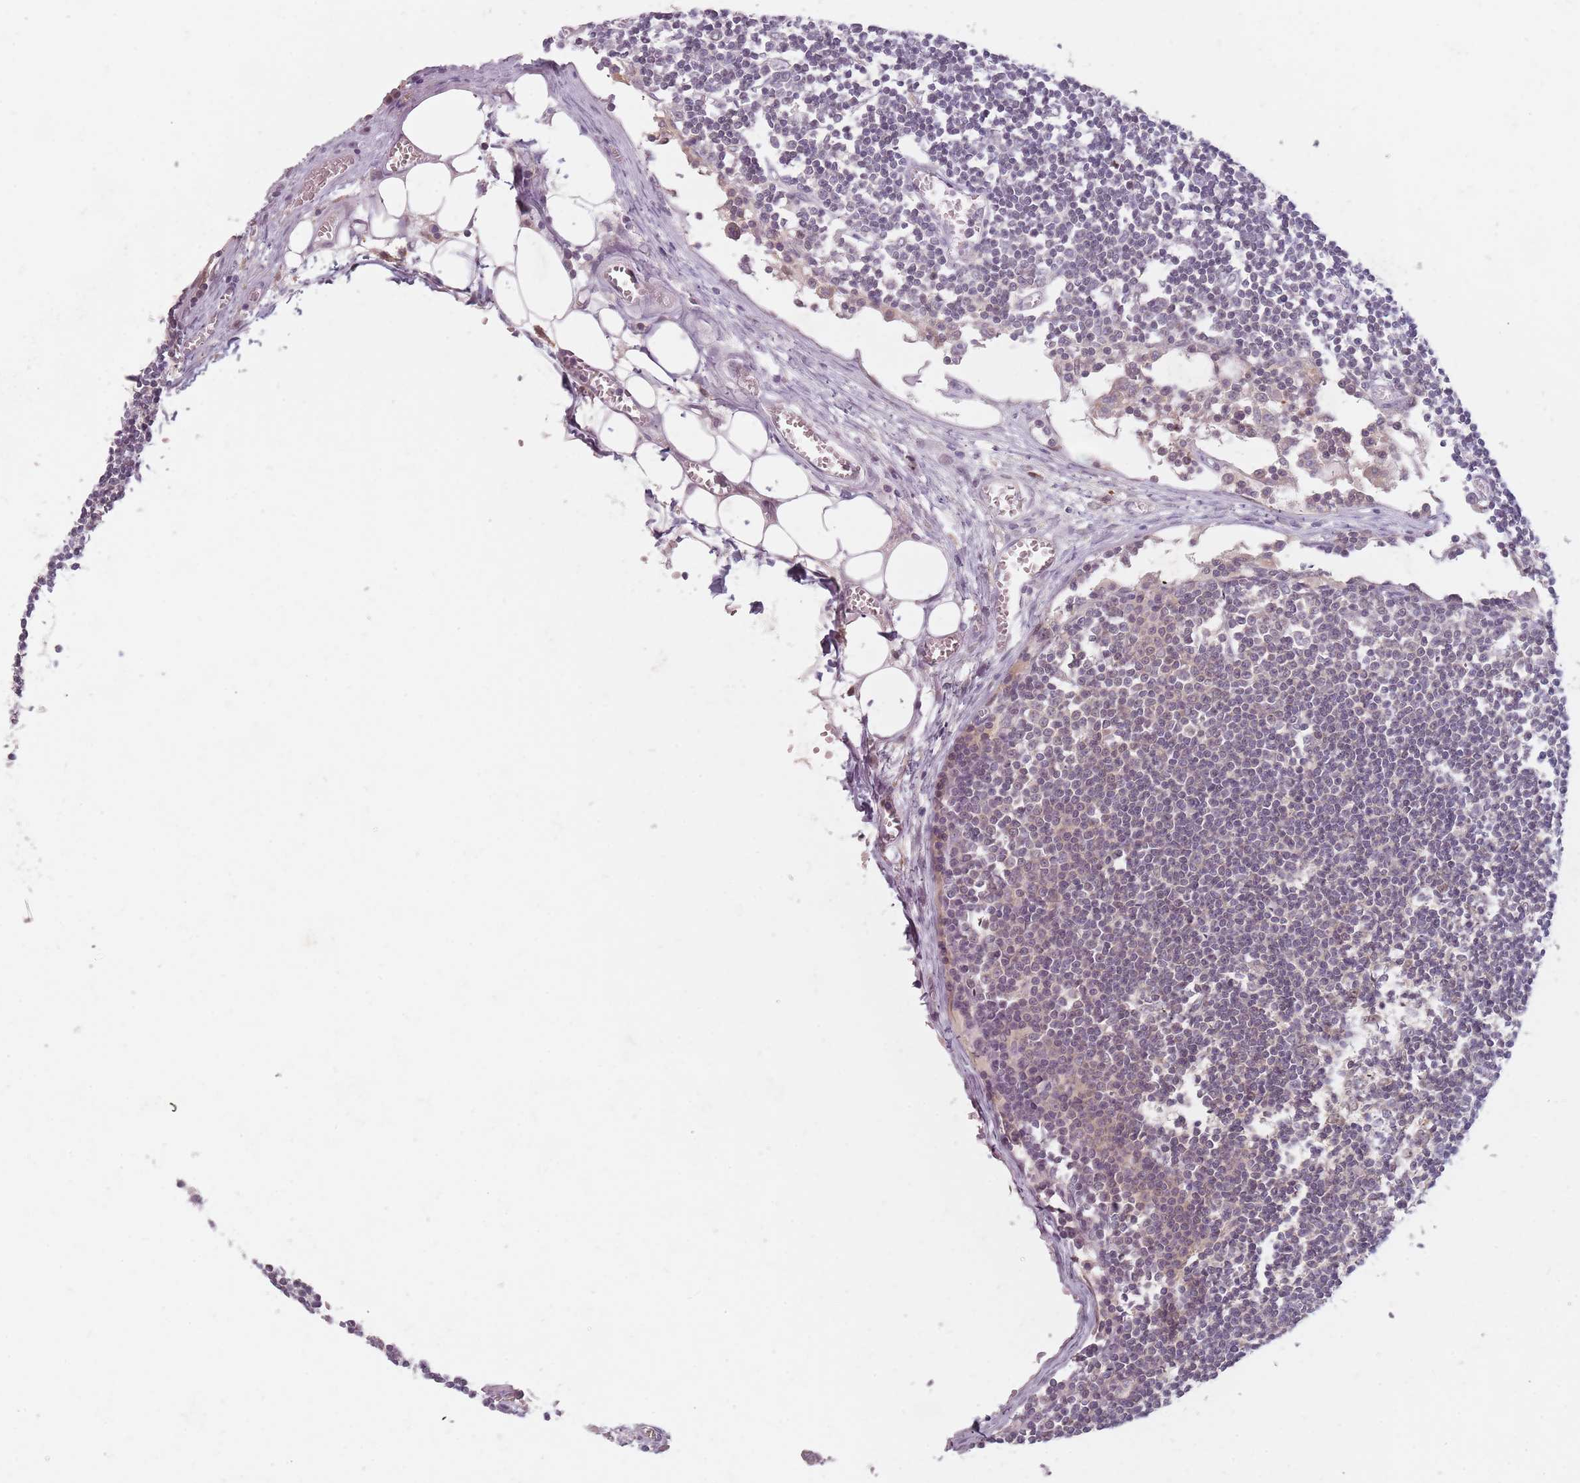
{"staining": {"intensity": "moderate", "quantity": "<25%", "location": "cytoplasmic/membranous,nuclear"}, "tissue": "lymph node", "cell_type": "Germinal center cells", "image_type": "normal", "snomed": [{"axis": "morphology", "description": "Normal tissue, NOS"}, {"axis": "topography", "description": "Lymph node"}], "caption": "The image reveals staining of normal lymph node, revealing moderate cytoplasmic/membranous,nuclear protein expression (brown color) within germinal center cells. (Brightfield microscopy of DAB IHC at high magnification).", "gene": "NAXE", "patient": {"sex": "female", "age": 11}}